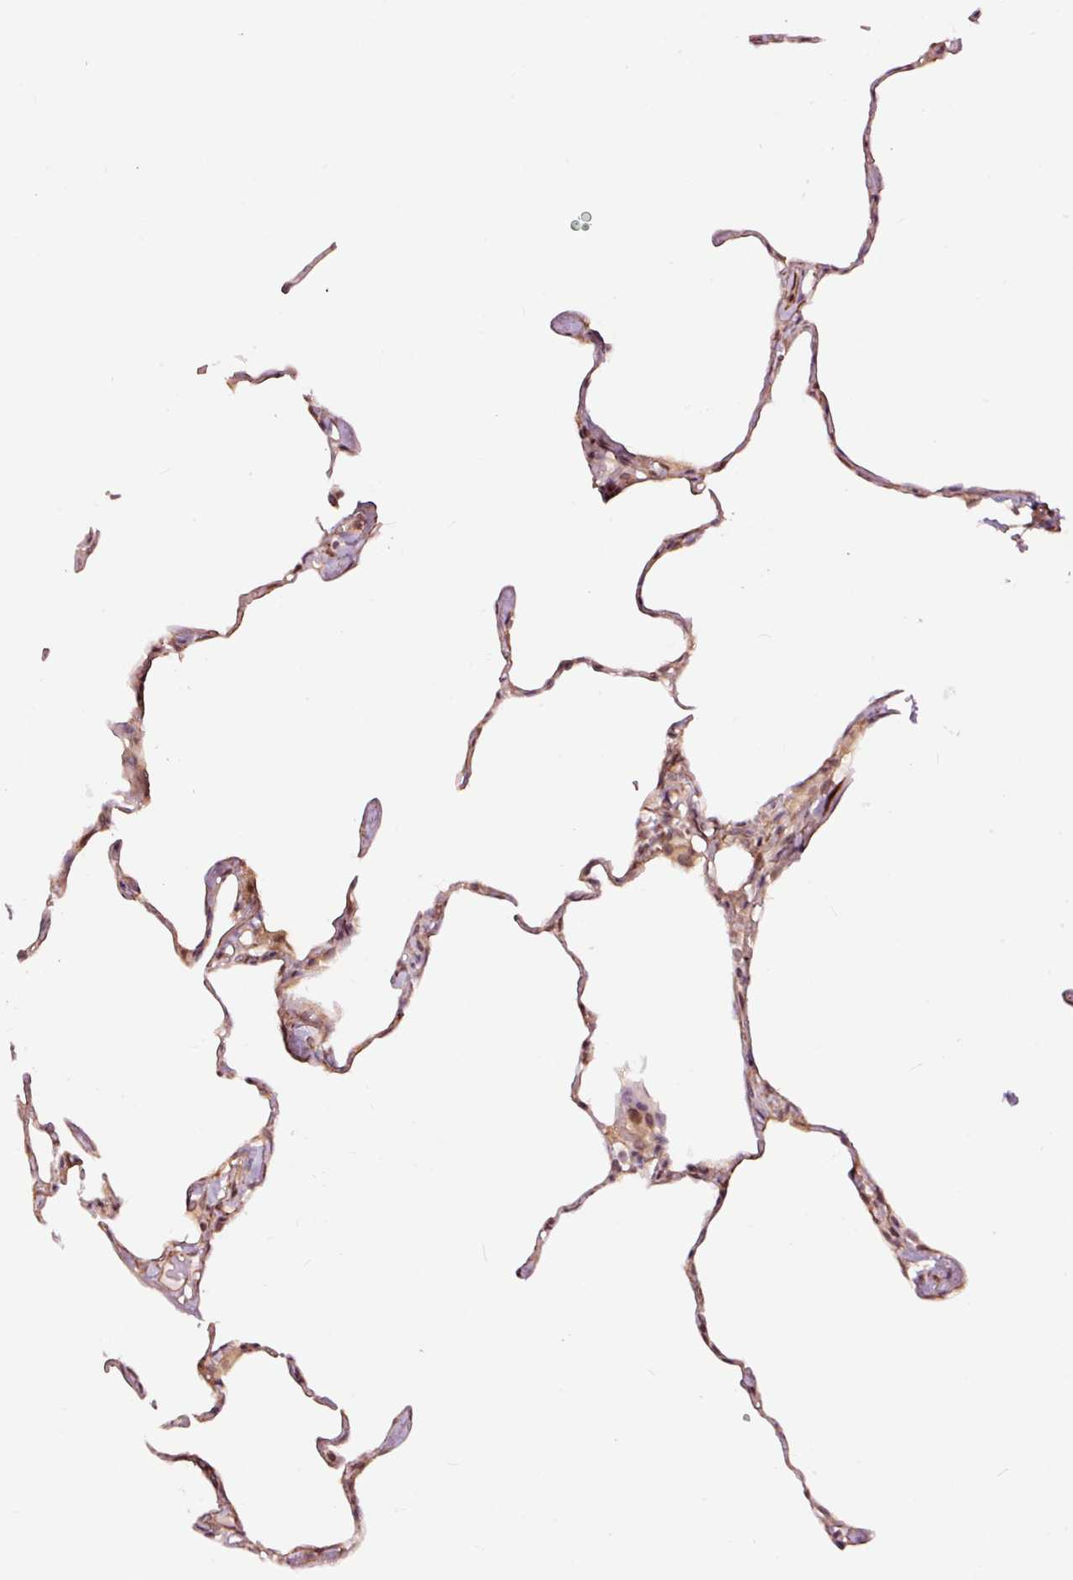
{"staining": {"intensity": "weak", "quantity": "25%-75%", "location": "cytoplasmic/membranous"}, "tissue": "lung", "cell_type": "Alveolar cells", "image_type": "normal", "snomed": [{"axis": "morphology", "description": "Normal tissue, NOS"}, {"axis": "topography", "description": "Lung"}], "caption": "Benign lung was stained to show a protein in brown. There is low levels of weak cytoplasmic/membranous staining in approximately 25%-75% of alveolar cells. The staining was performed using DAB to visualize the protein expression in brown, while the nuclei were stained in blue with hematoxylin (Magnification: 20x).", "gene": "TPM1", "patient": {"sex": "male", "age": 65}}